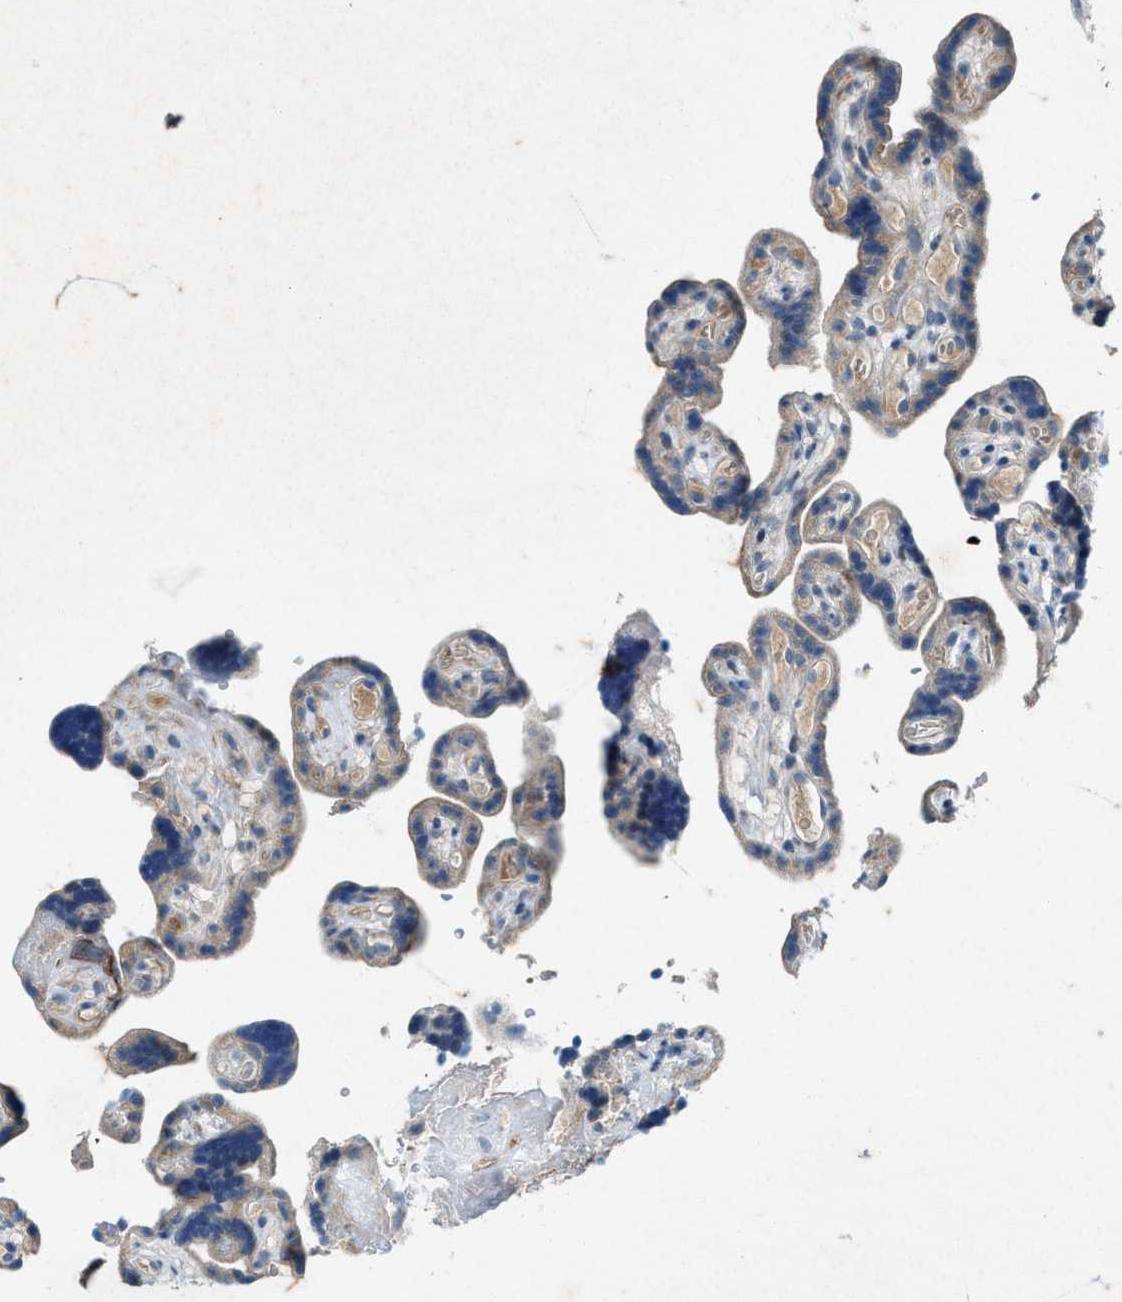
{"staining": {"intensity": "weak", "quantity": "<25%", "location": "cytoplasmic/membranous"}, "tissue": "placenta", "cell_type": "Decidual cells", "image_type": "normal", "snomed": [{"axis": "morphology", "description": "Normal tissue, NOS"}, {"axis": "topography", "description": "Placenta"}], "caption": "An immunohistochemistry image of benign placenta is shown. There is no staining in decidual cells of placenta. (Brightfield microscopy of DAB (3,3'-diaminobenzidine) immunohistochemistry (IHC) at high magnification).", "gene": "URGCP", "patient": {"sex": "female", "age": 30}}